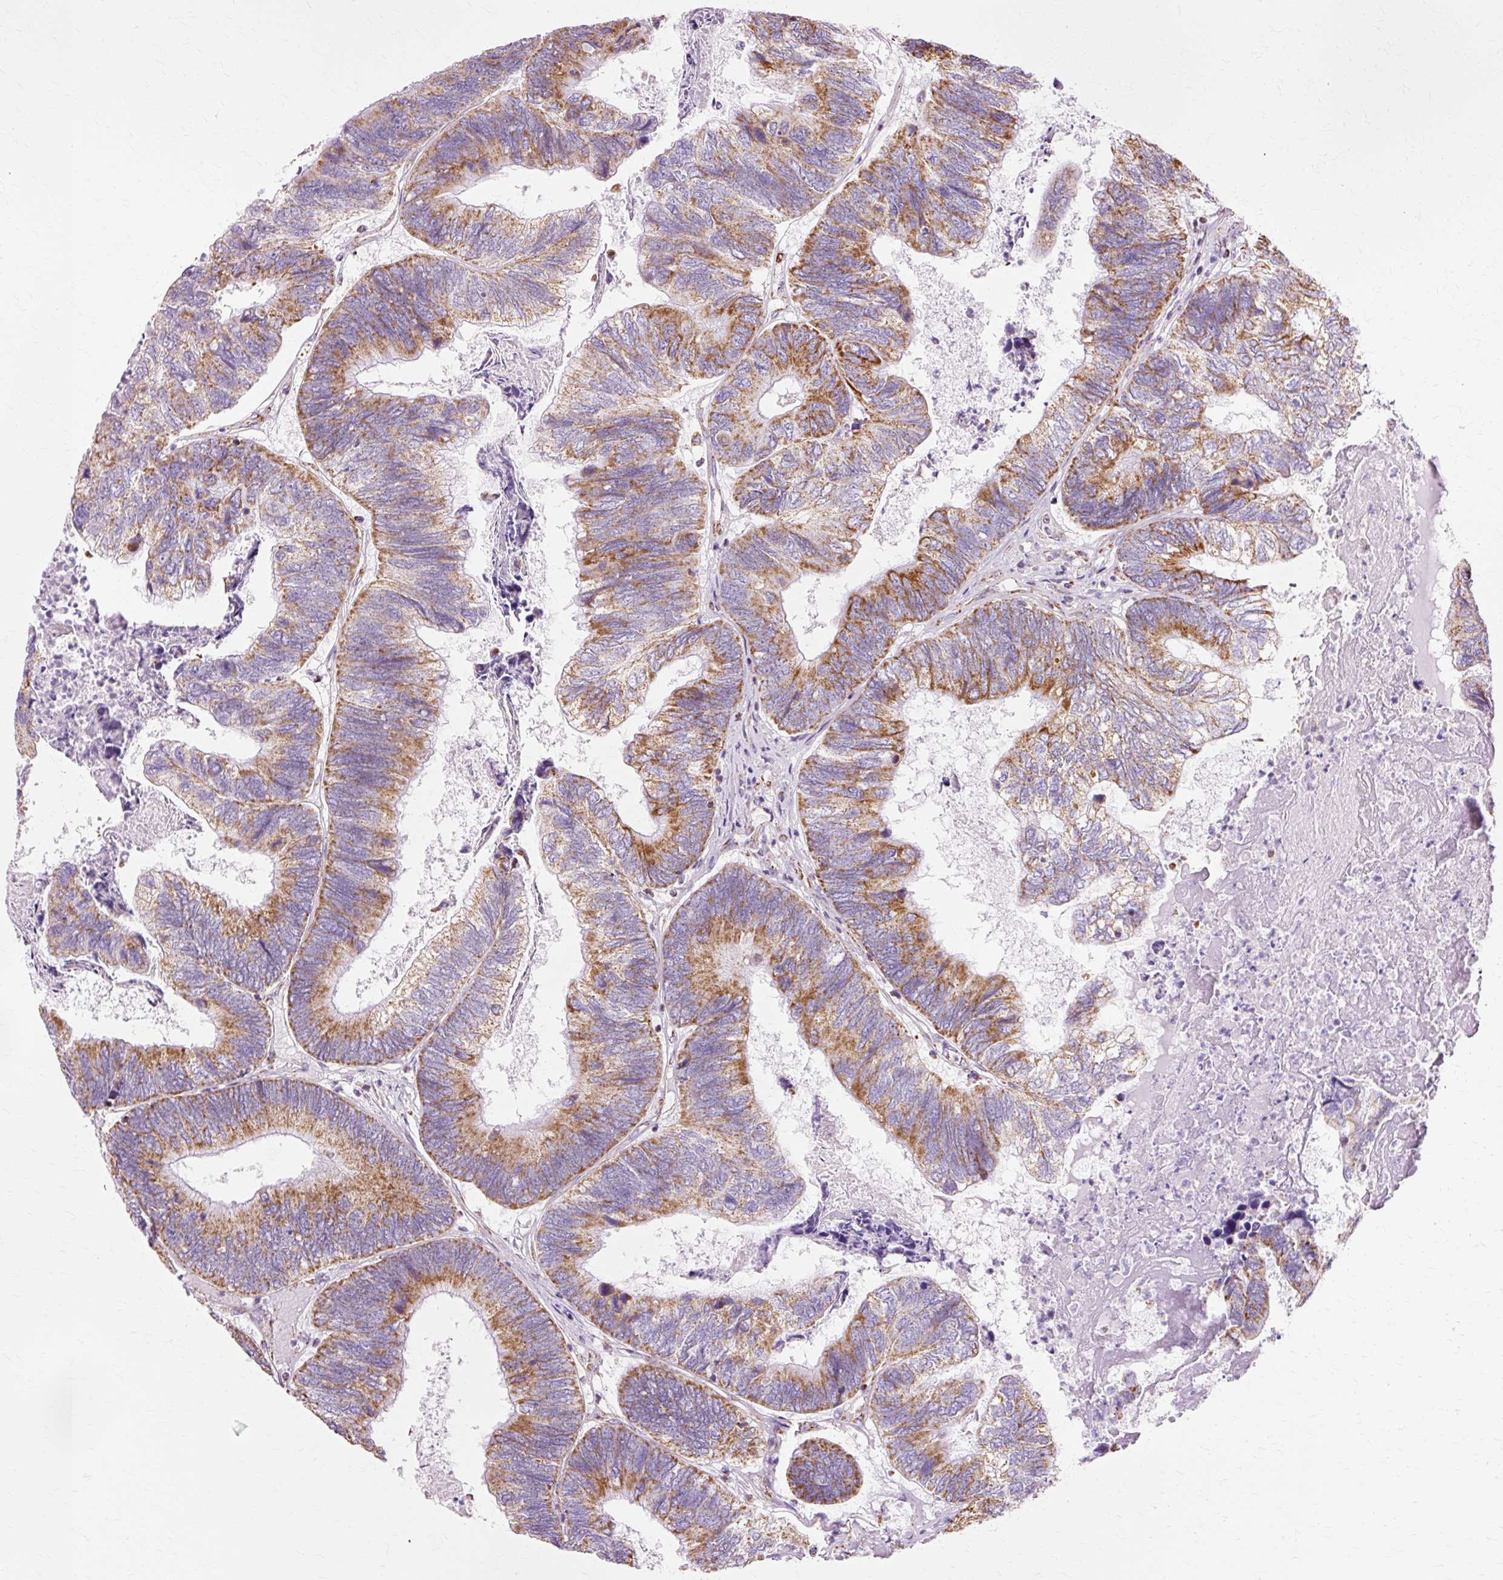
{"staining": {"intensity": "moderate", "quantity": ">75%", "location": "cytoplasmic/membranous"}, "tissue": "colorectal cancer", "cell_type": "Tumor cells", "image_type": "cancer", "snomed": [{"axis": "morphology", "description": "Adenocarcinoma, NOS"}, {"axis": "topography", "description": "Colon"}], "caption": "Tumor cells reveal medium levels of moderate cytoplasmic/membranous staining in approximately >75% of cells in colorectal cancer (adenocarcinoma).", "gene": "ATP5PO", "patient": {"sex": "female", "age": 67}}